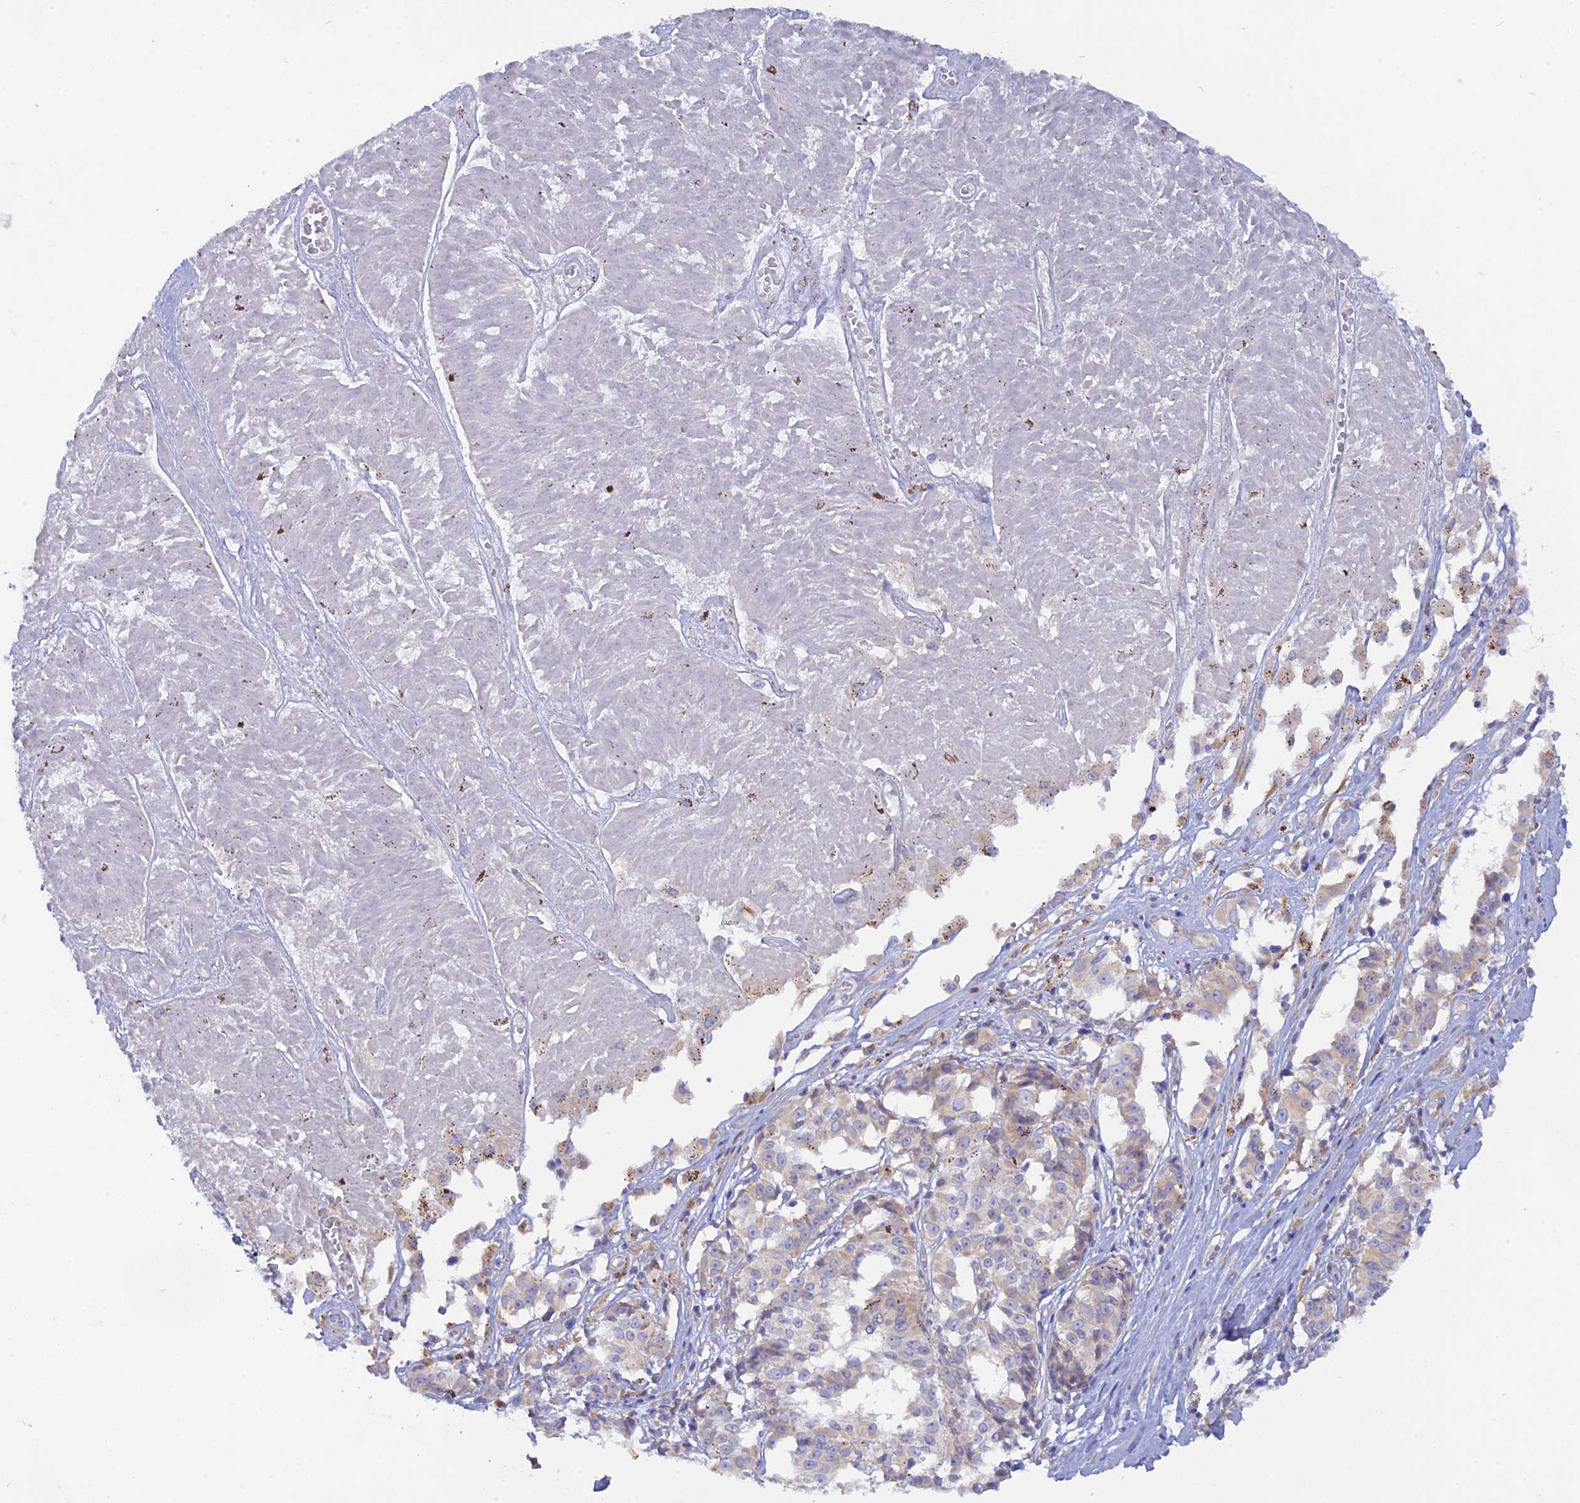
{"staining": {"intensity": "weak", "quantity": "<25%", "location": "cytoplasmic/membranous"}, "tissue": "melanoma", "cell_type": "Tumor cells", "image_type": "cancer", "snomed": [{"axis": "morphology", "description": "Malignant melanoma, NOS"}, {"axis": "topography", "description": "Skin"}], "caption": "DAB (3,3'-diaminobenzidine) immunohistochemical staining of human malignant melanoma exhibits no significant positivity in tumor cells.", "gene": "TLCD1", "patient": {"sex": "female", "age": 72}}